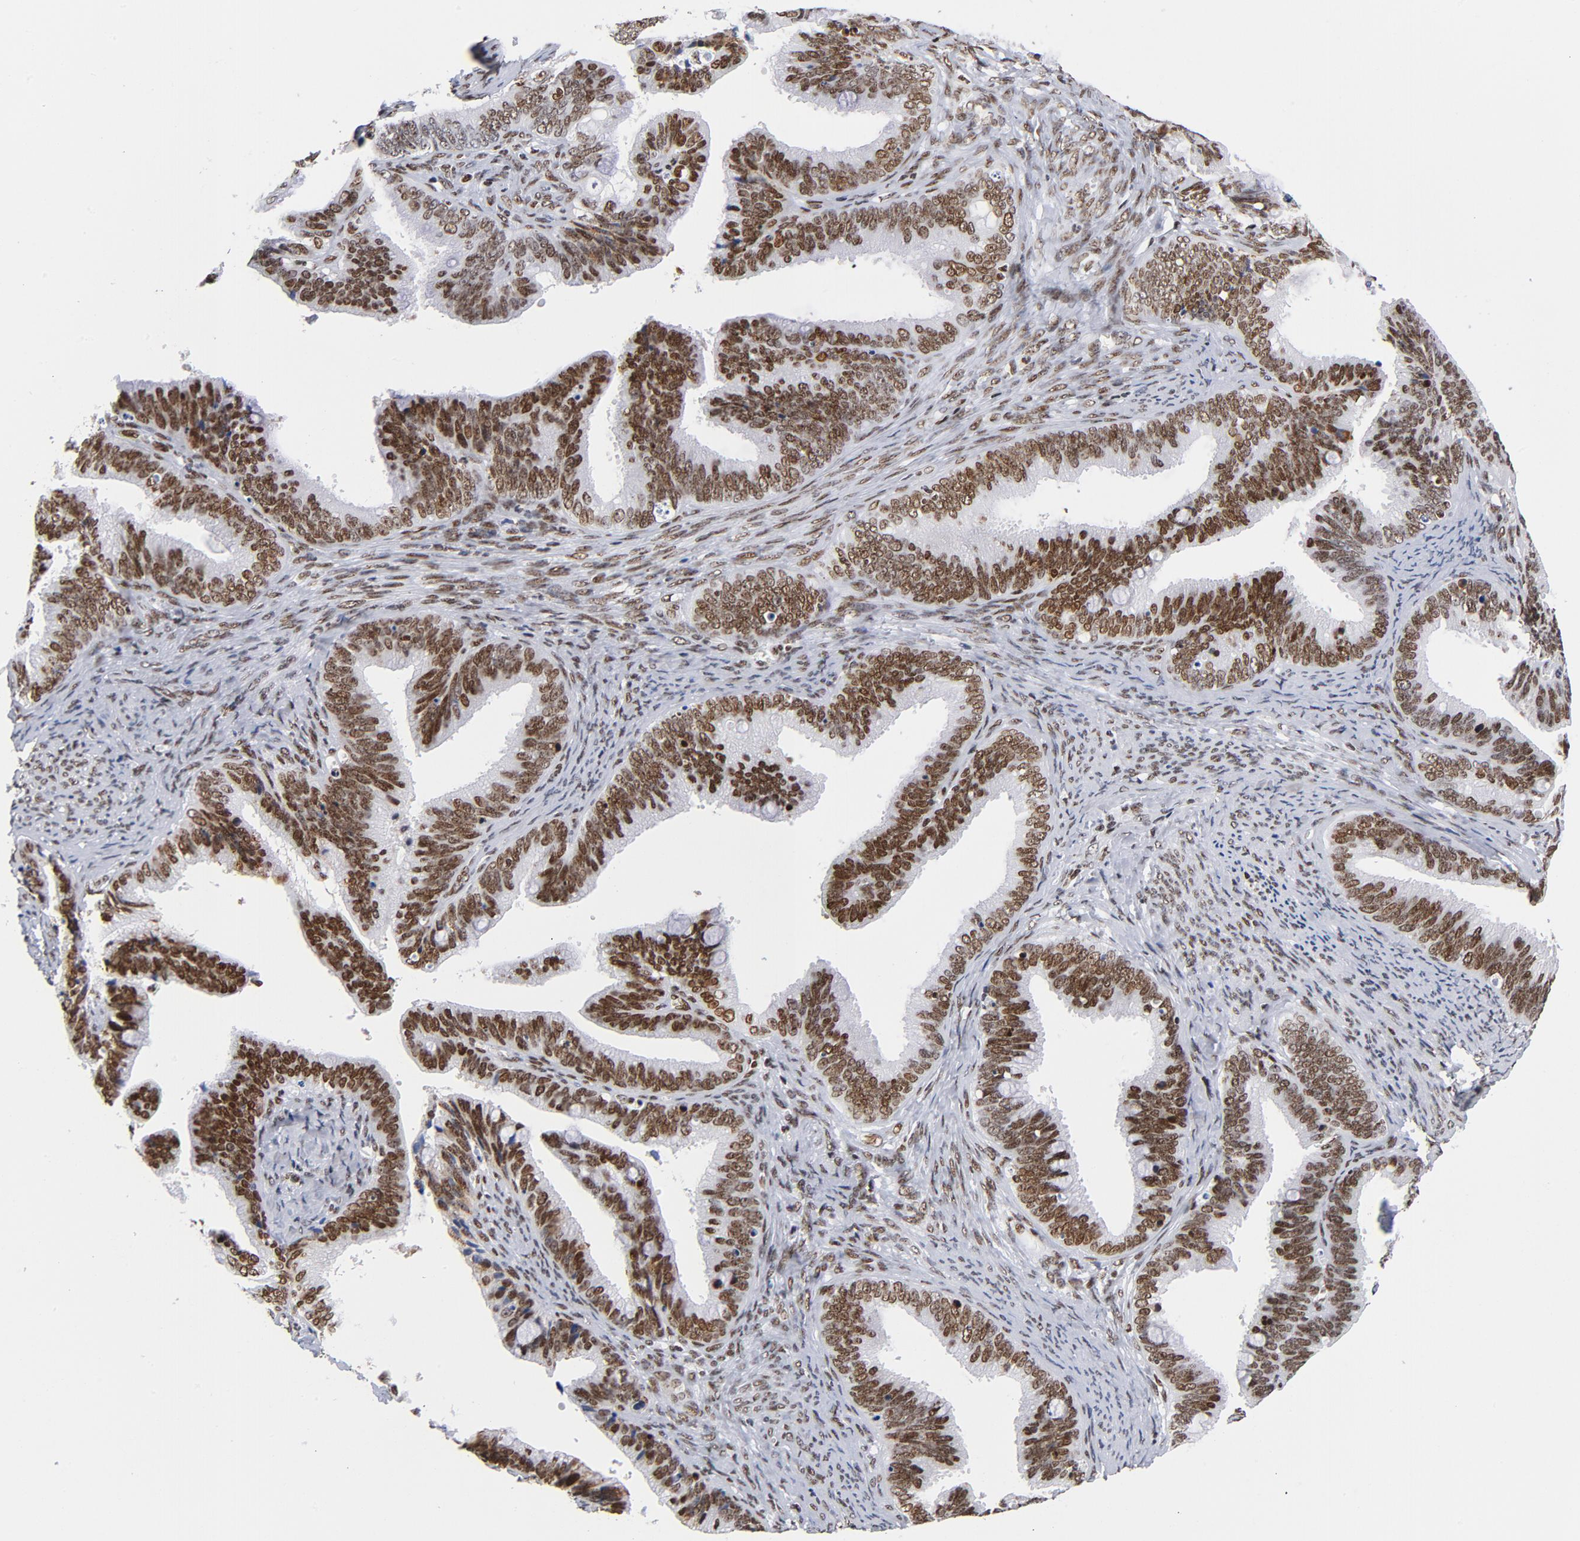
{"staining": {"intensity": "moderate", "quantity": ">75%", "location": "nuclear"}, "tissue": "cervical cancer", "cell_type": "Tumor cells", "image_type": "cancer", "snomed": [{"axis": "morphology", "description": "Adenocarcinoma, NOS"}, {"axis": "topography", "description": "Cervix"}], "caption": "Protein expression analysis of cervical cancer (adenocarcinoma) demonstrates moderate nuclear staining in approximately >75% of tumor cells.", "gene": "TOP2B", "patient": {"sex": "female", "age": 47}}